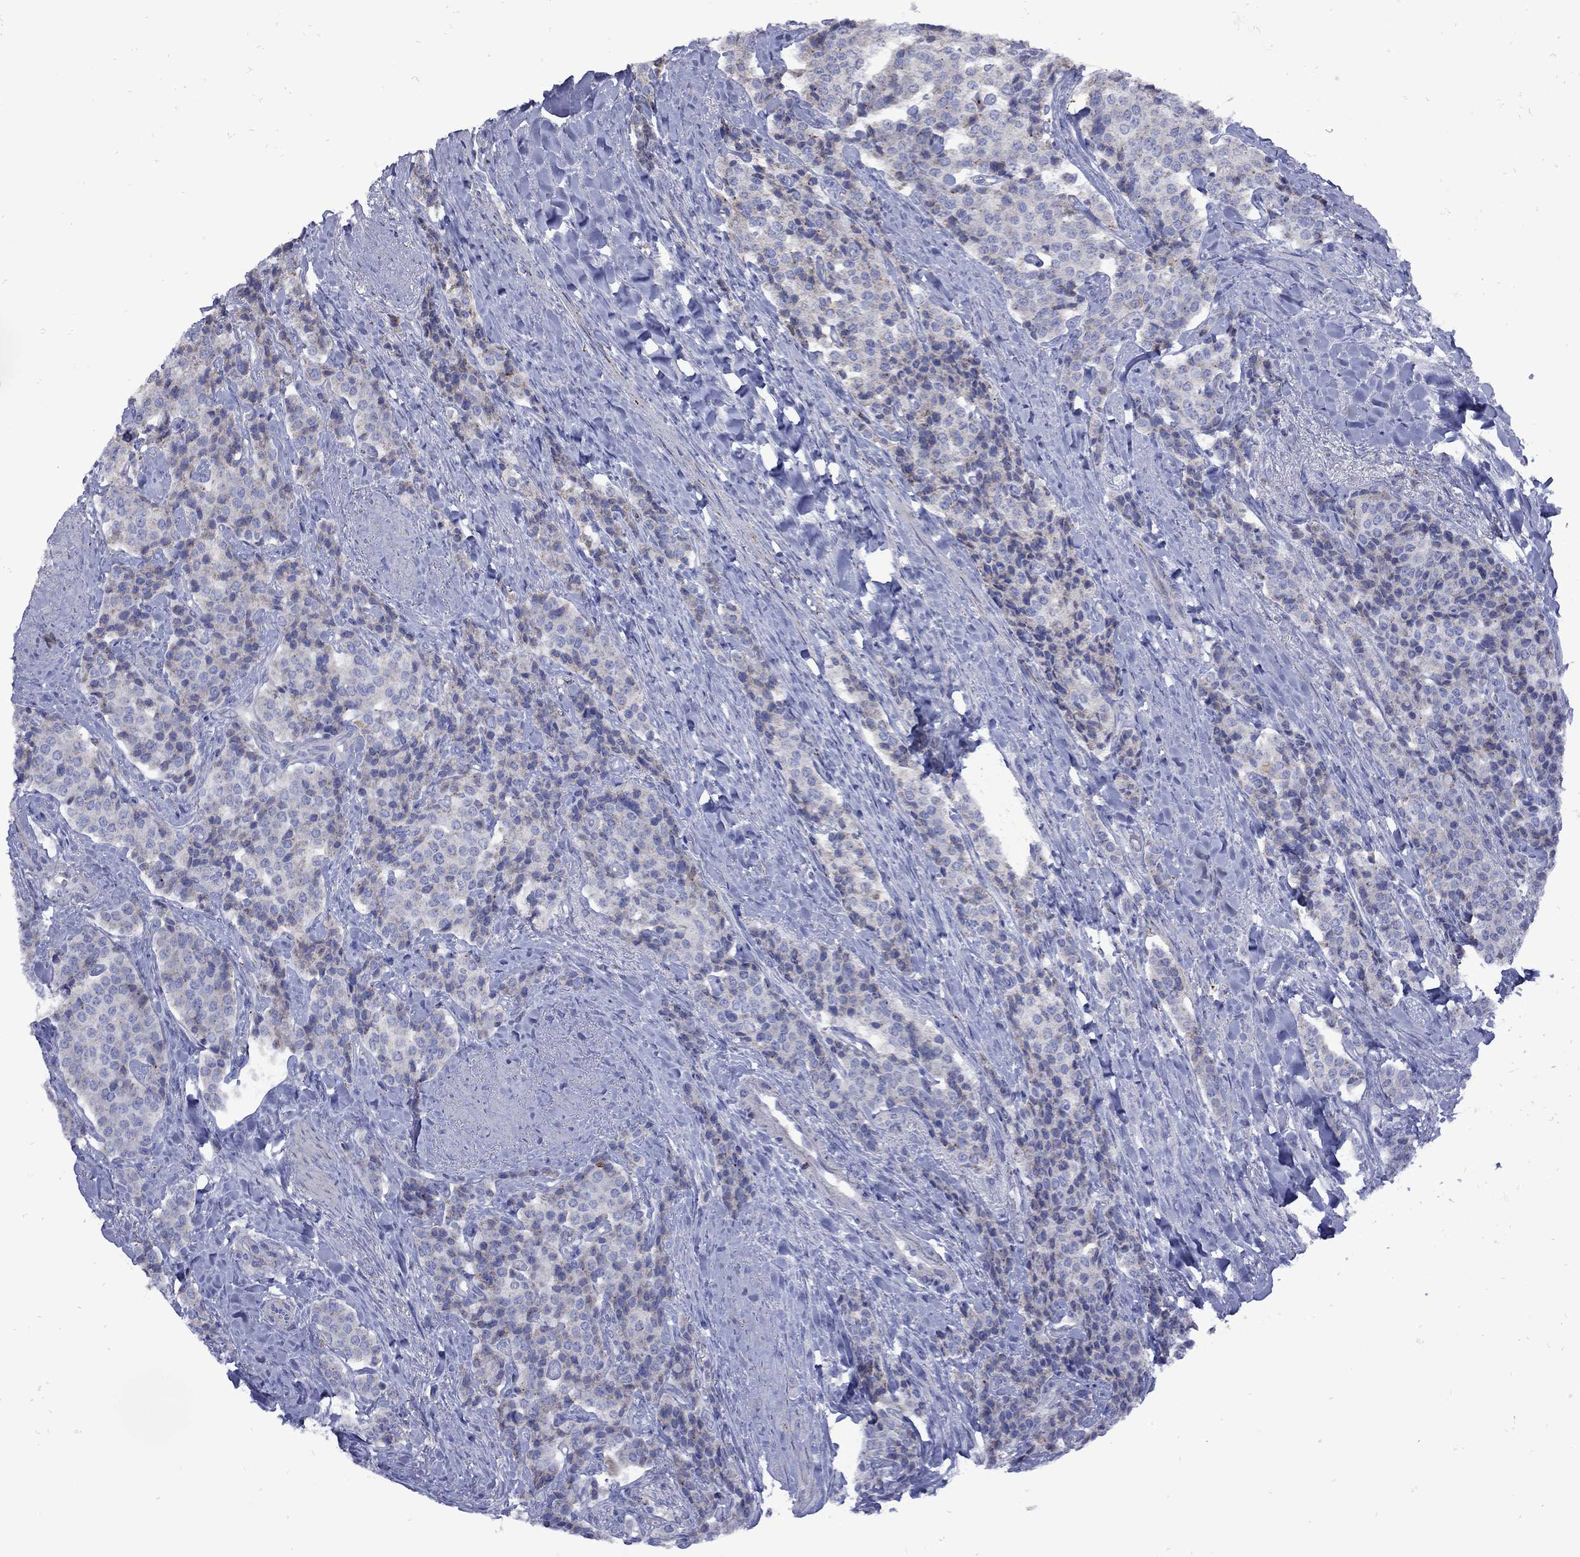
{"staining": {"intensity": "weak", "quantity": "<25%", "location": "cytoplasmic/membranous"}, "tissue": "carcinoid", "cell_type": "Tumor cells", "image_type": "cancer", "snomed": [{"axis": "morphology", "description": "Carcinoid, malignant, NOS"}, {"axis": "topography", "description": "Small intestine"}], "caption": "Tumor cells show no significant expression in carcinoid.", "gene": "SESTD1", "patient": {"sex": "female", "age": 58}}